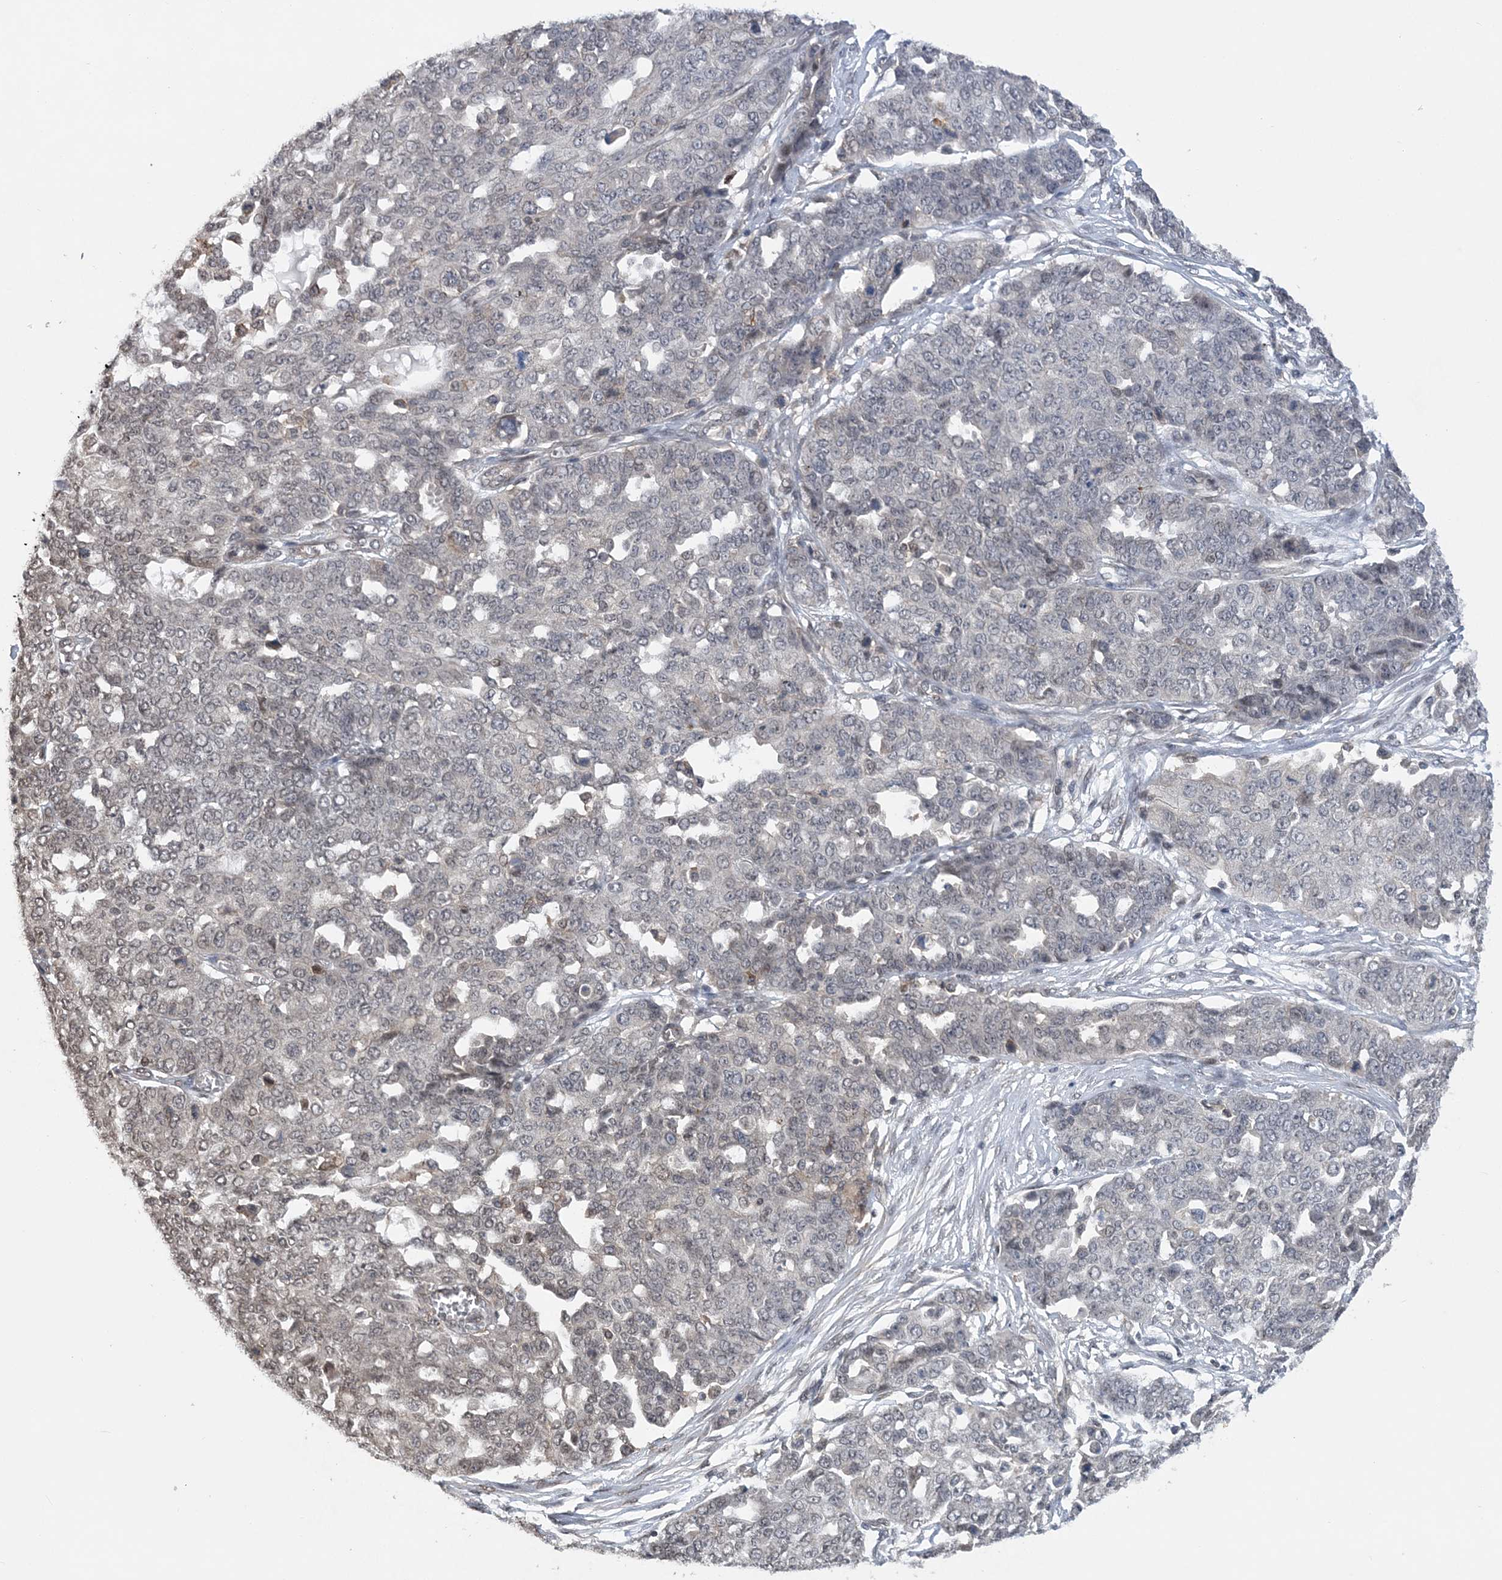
{"staining": {"intensity": "weak", "quantity": "<25%", "location": "nuclear"}, "tissue": "ovarian cancer", "cell_type": "Tumor cells", "image_type": "cancer", "snomed": [{"axis": "morphology", "description": "Cystadenocarcinoma, serous, NOS"}, {"axis": "topography", "description": "Soft tissue"}, {"axis": "topography", "description": "Ovary"}], "caption": "An IHC photomicrograph of ovarian cancer is shown. There is no staining in tumor cells of ovarian cancer. (DAB (3,3'-diaminobenzidine) immunohistochemistry (IHC) visualized using brightfield microscopy, high magnification).", "gene": "CCDC152", "patient": {"sex": "female", "age": 57}}